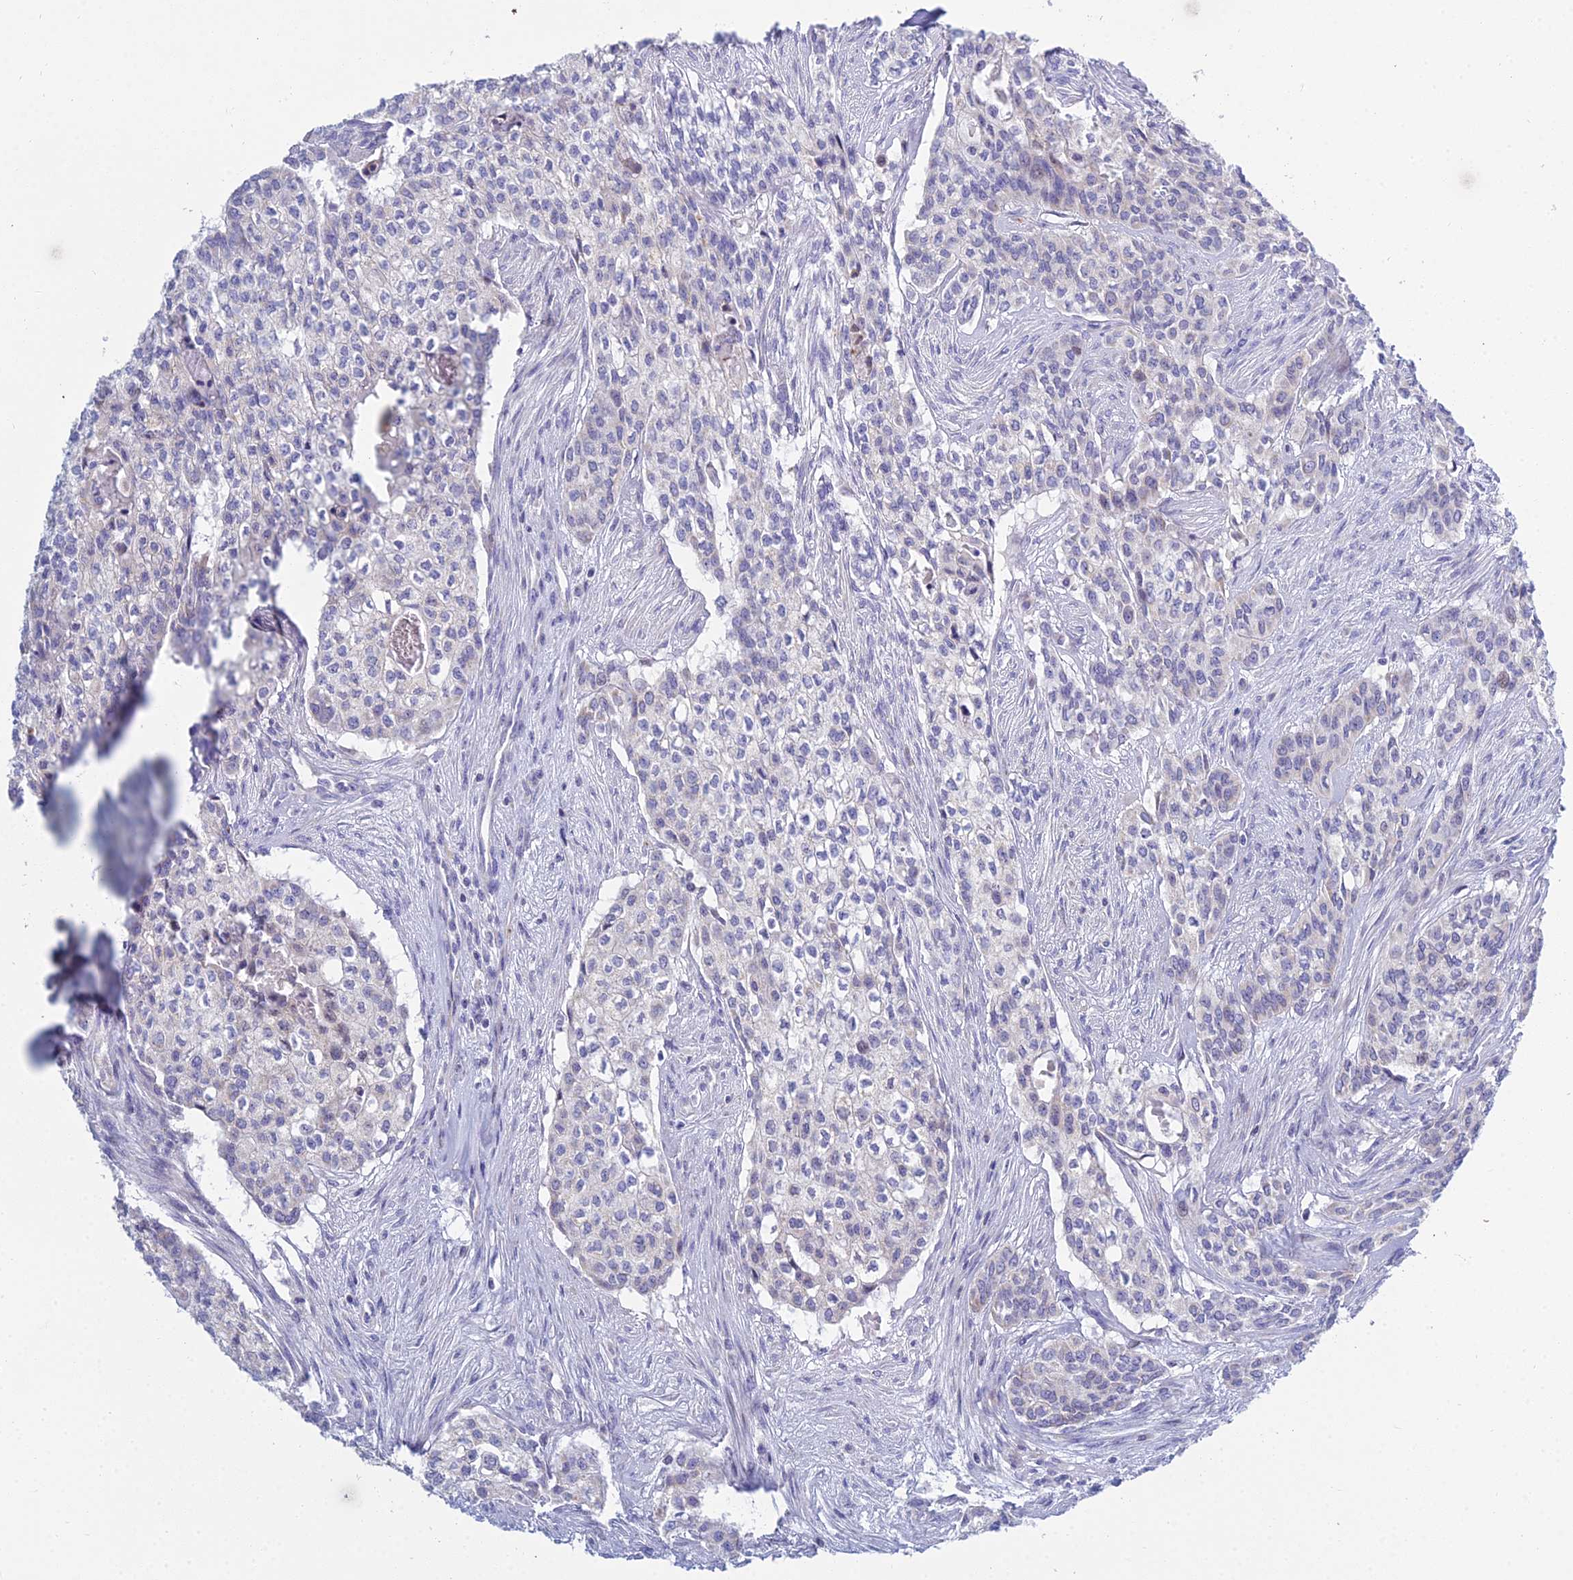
{"staining": {"intensity": "negative", "quantity": "none", "location": "none"}, "tissue": "head and neck cancer", "cell_type": "Tumor cells", "image_type": "cancer", "snomed": [{"axis": "morphology", "description": "Adenocarcinoma, NOS"}, {"axis": "topography", "description": "Head-Neck"}], "caption": "An immunohistochemistry histopathology image of head and neck adenocarcinoma is shown. There is no staining in tumor cells of head and neck adenocarcinoma.", "gene": "PRR13", "patient": {"sex": "male", "age": 81}}